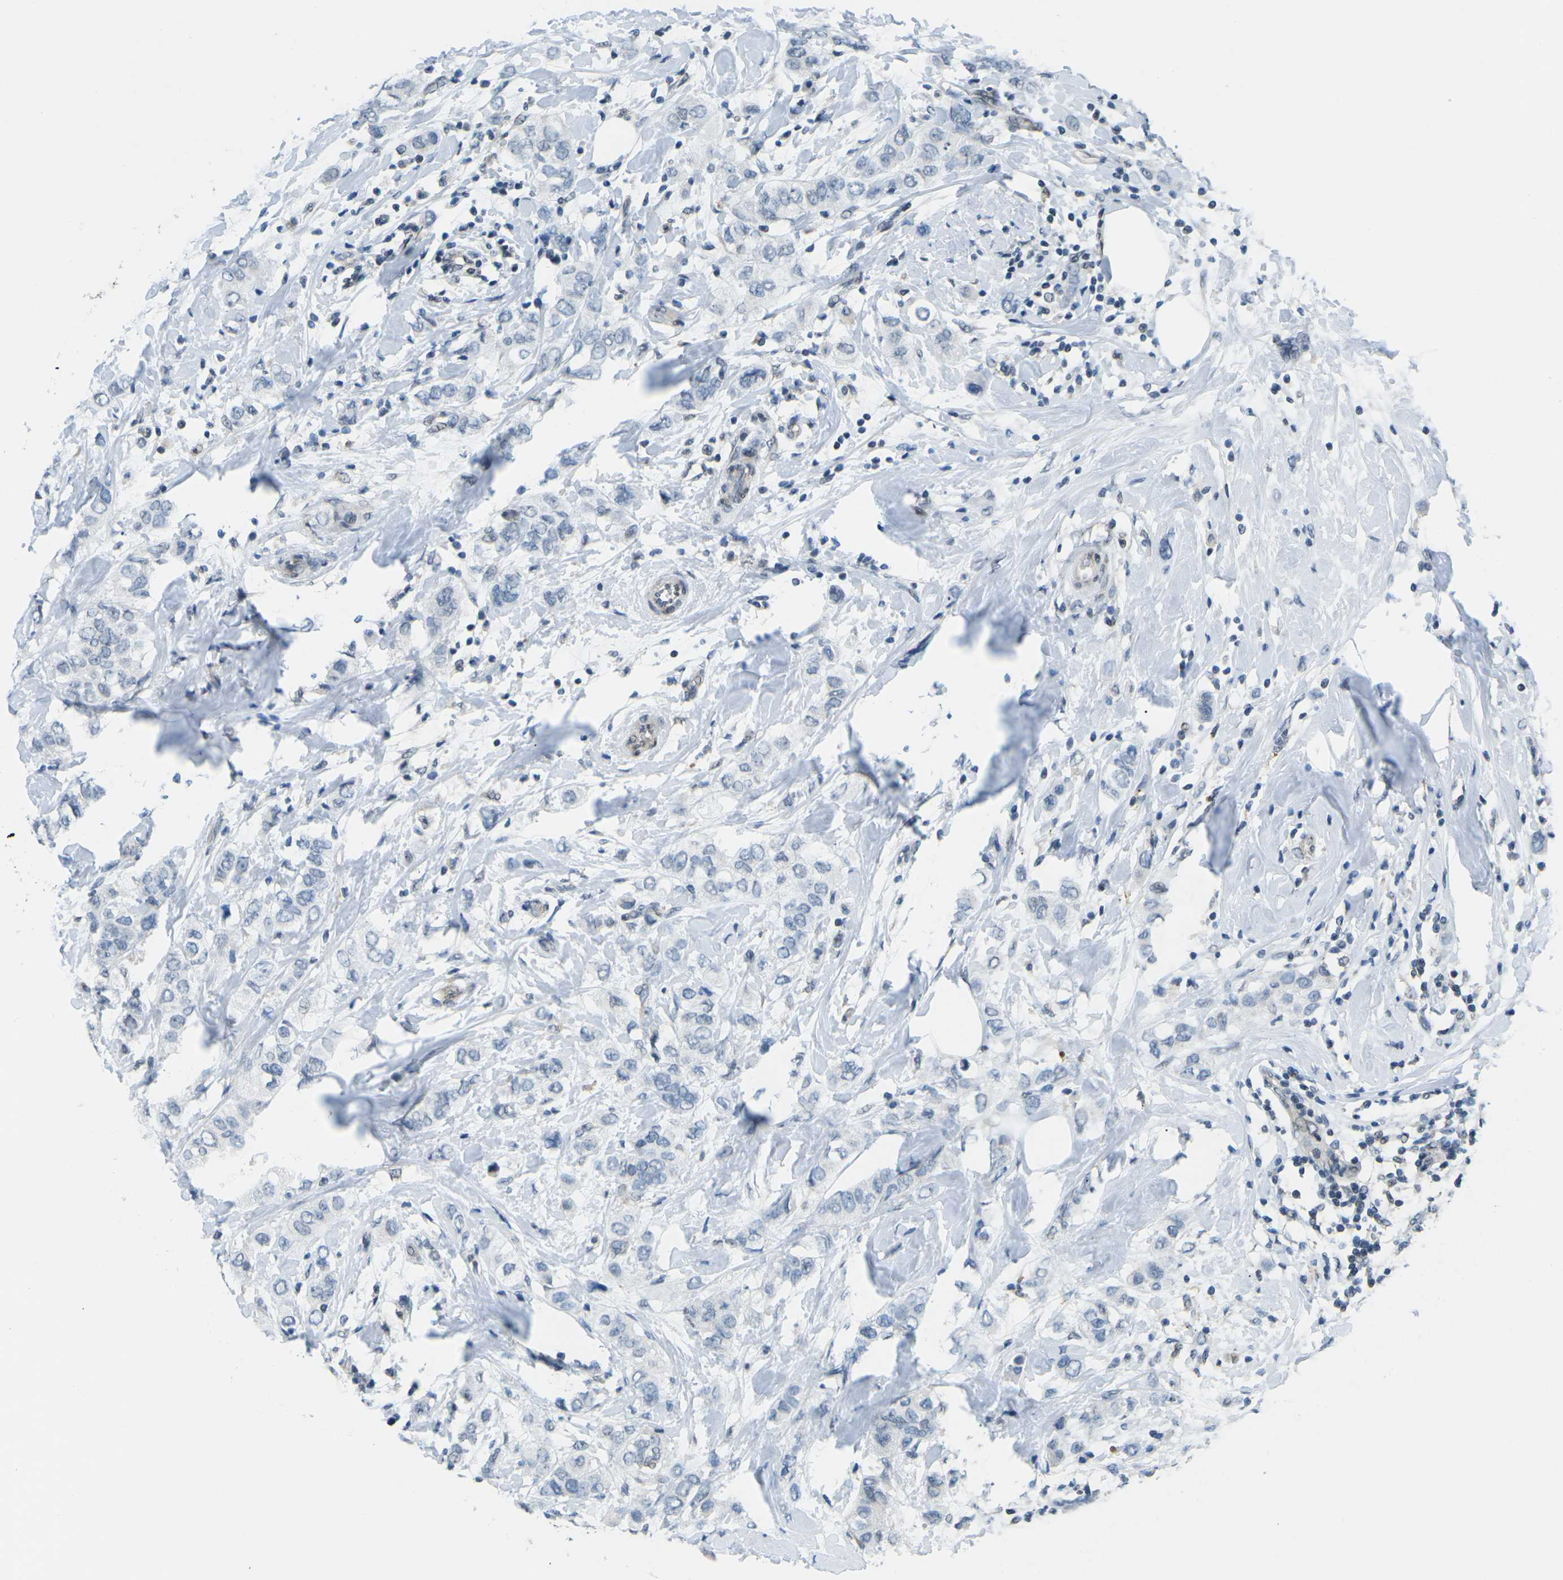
{"staining": {"intensity": "negative", "quantity": "none", "location": "none"}, "tissue": "breast cancer", "cell_type": "Tumor cells", "image_type": "cancer", "snomed": [{"axis": "morphology", "description": "Duct carcinoma"}, {"axis": "topography", "description": "Breast"}], "caption": "Immunohistochemistry micrograph of neoplastic tissue: intraductal carcinoma (breast) stained with DAB (3,3'-diaminobenzidine) exhibits no significant protein expression in tumor cells.", "gene": "MBNL1", "patient": {"sex": "female", "age": 50}}